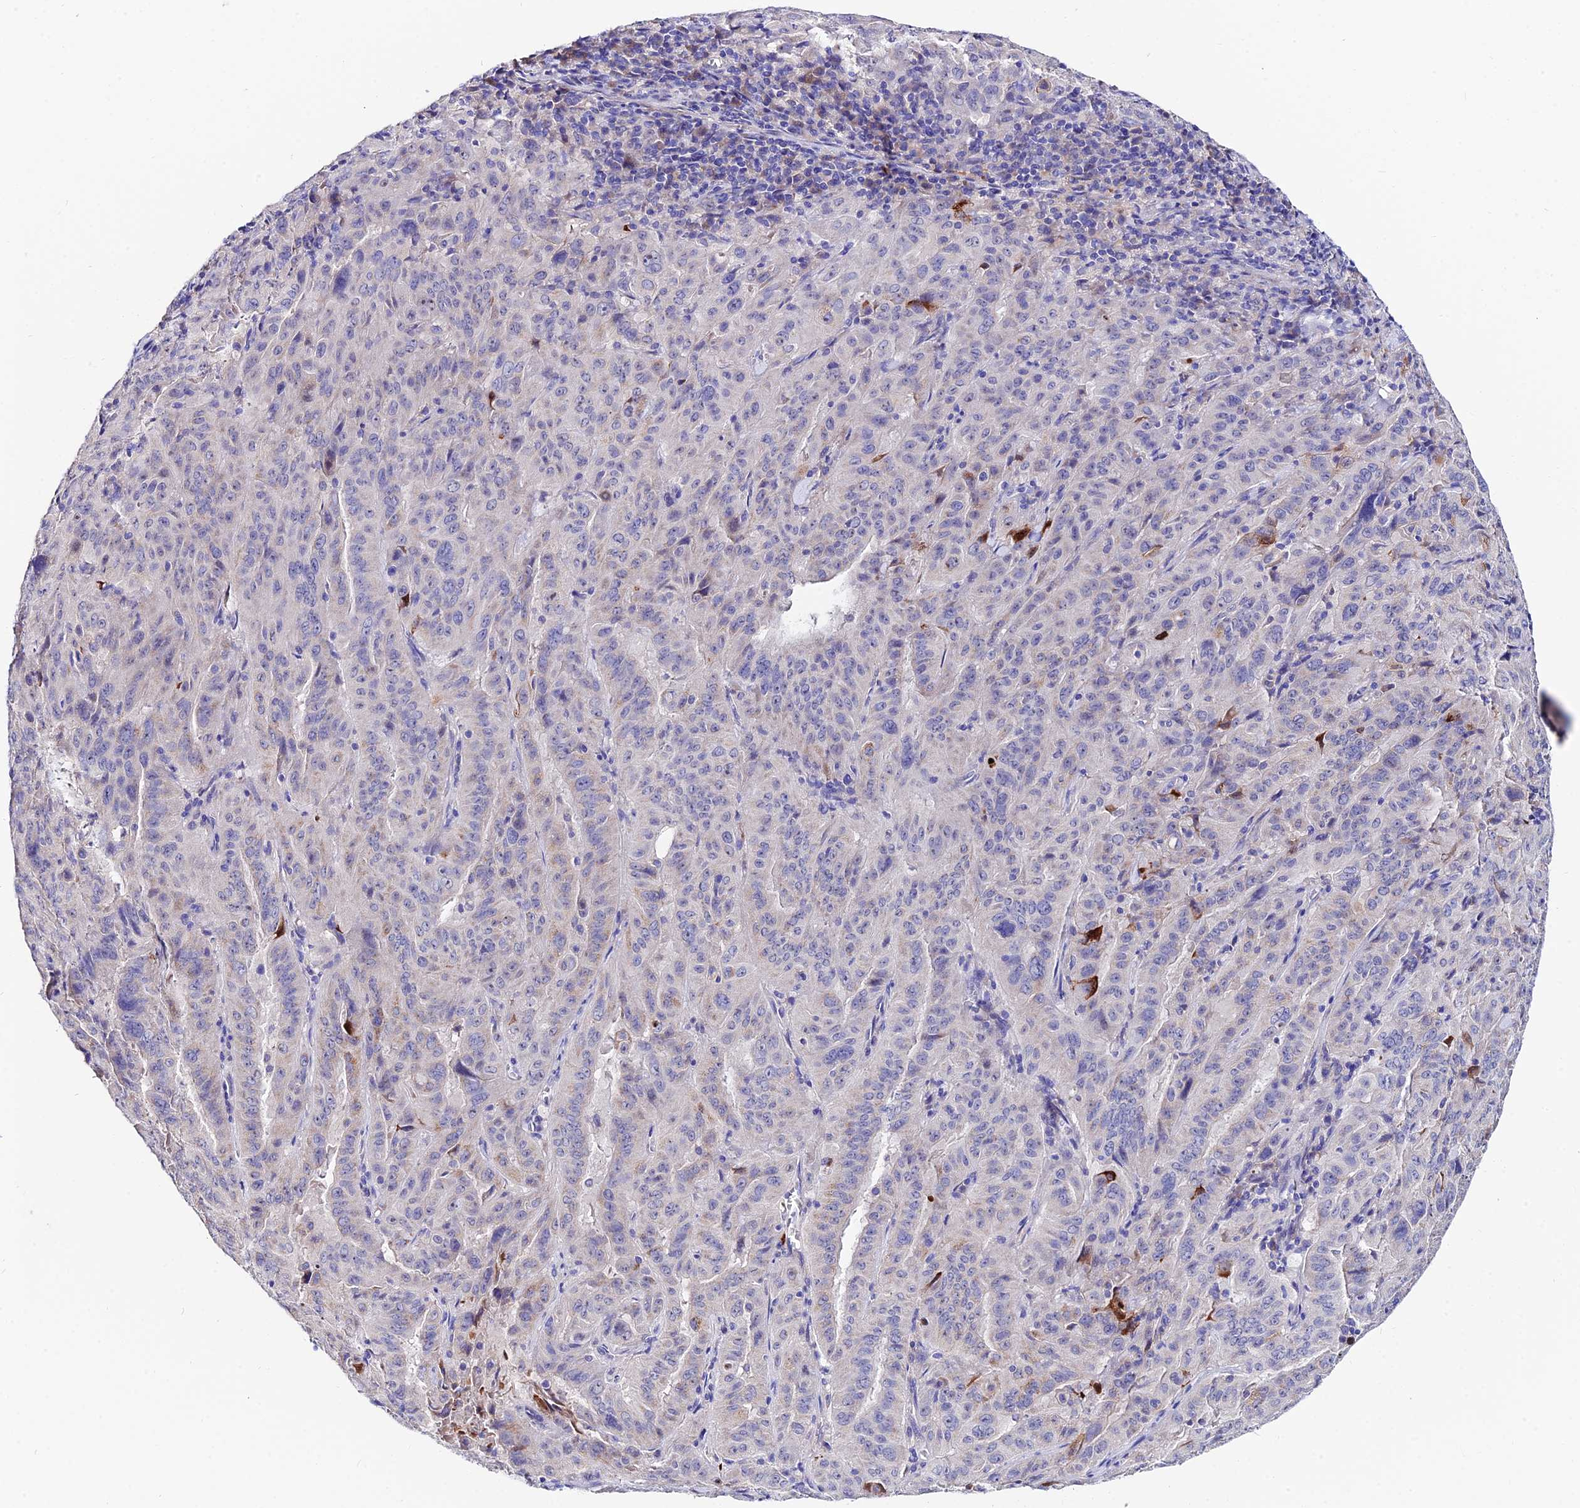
{"staining": {"intensity": "weak", "quantity": "<25%", "location": "cytoplasmic/membranous"}, "tissue": "pancreatic cancer", "cell_type": "Tumor cells", "image_type": "cancer", "snomed": [{"axis": "morphology", "description": "Adenocarcinoma, NOS"}, {"axis": "topography", "description": "Pancreas"}], "caption": "Immunohistochemistry micrograph of neoplastic tissue: human pancreatic cancer (adenocarcinoma) stained with DAB displays no significant protein positivity in tumor cells.", "gene": "CEP41", "patient": {"sex": "male", "age": 63}}